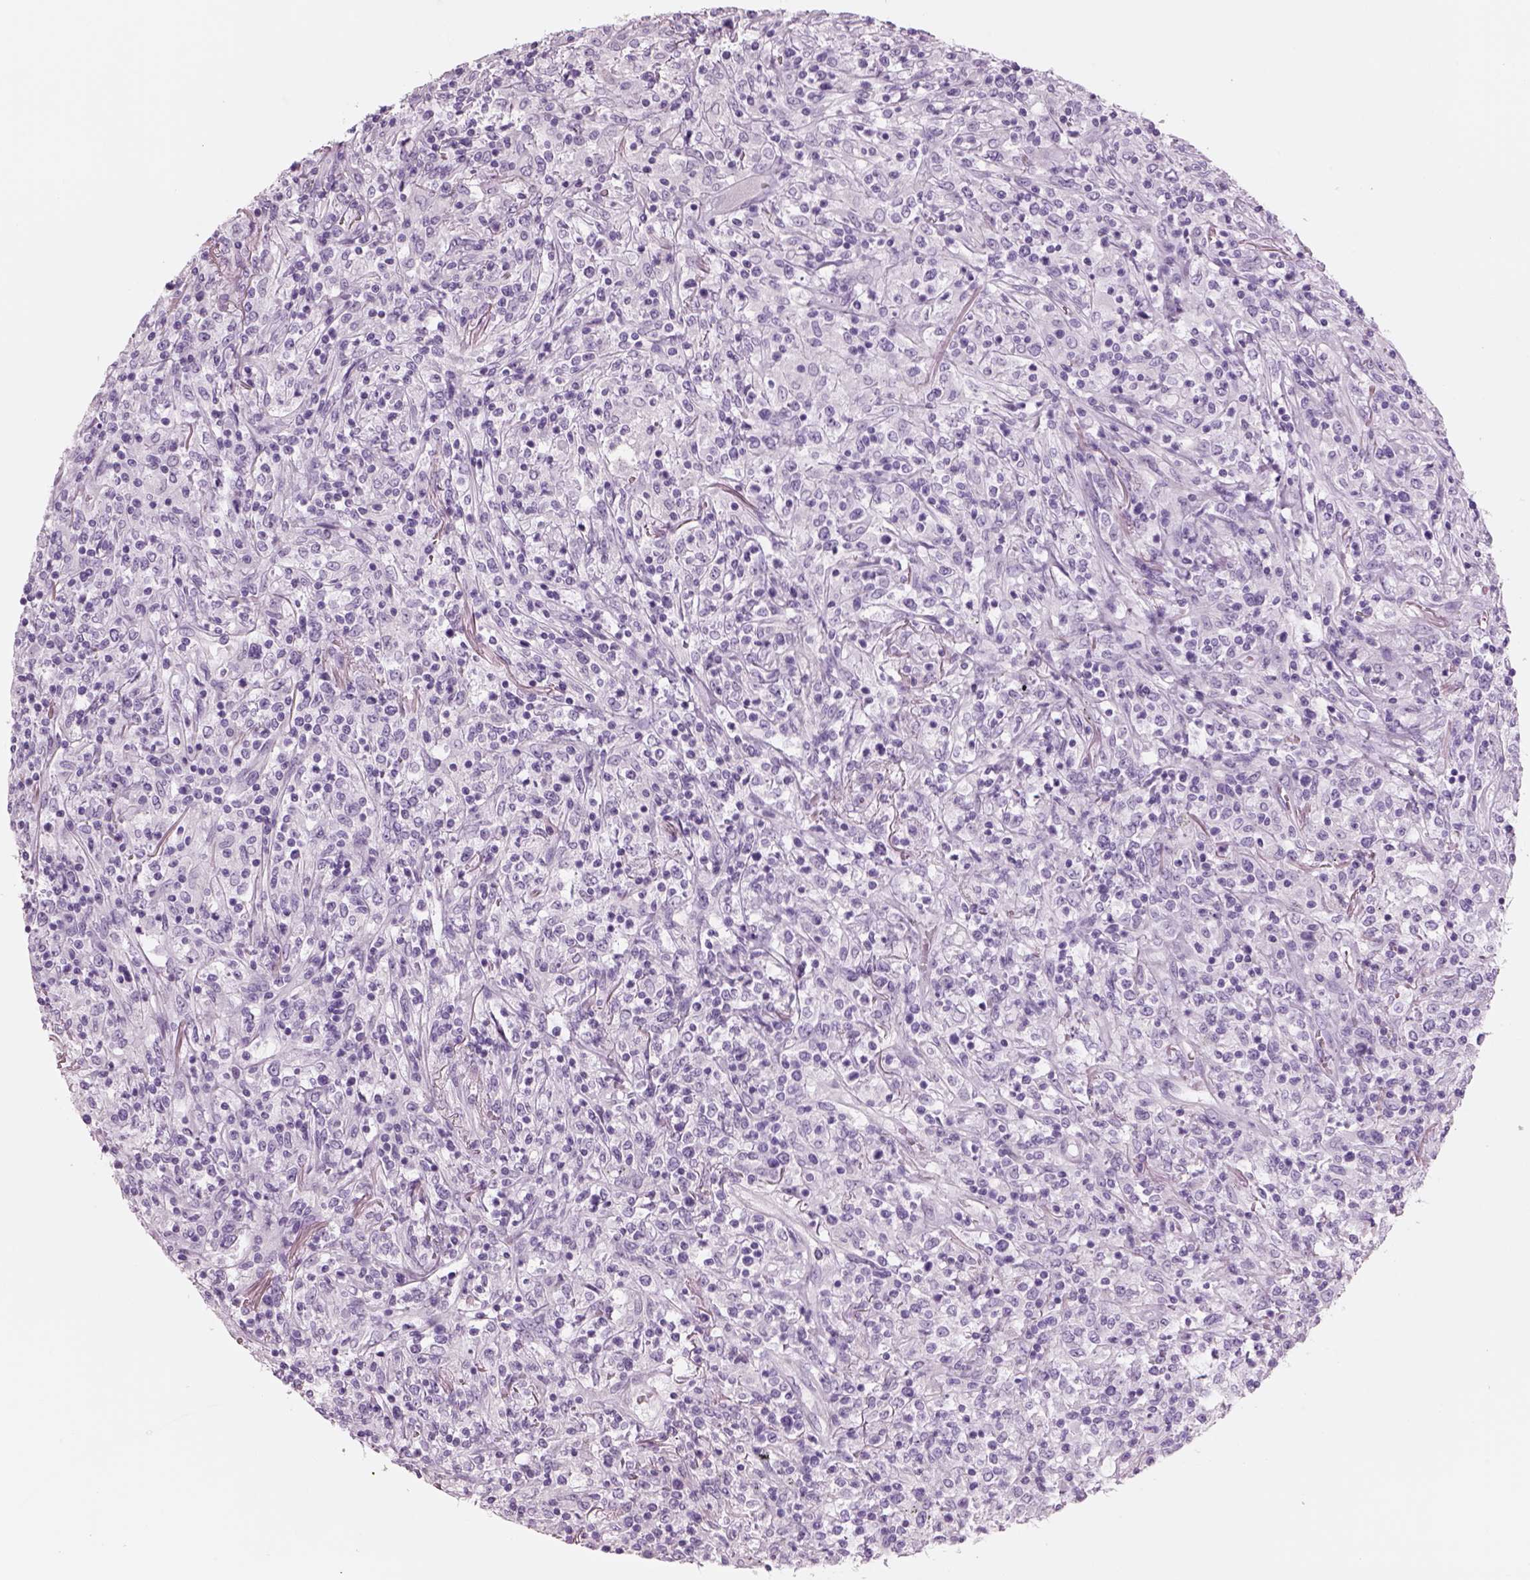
{"staining": {"intensity": "negative", "quantity": "none", "location": "none"}, "tissue": "lymphoma", "cell_type": "Tumor cells", "image_type": "cancer", "snomed": [{"axis": "morphology", "description": "Malignant lymphoma, non-Hodgkin's type, High grade"}, {"axis": "topography", "description": "Lung"}], "caption": "Immunohistochemistry (IHC) of human lymphoma shows no staining in tumor cells. (DAB IHC visualized using brightfield microscopy, high magnification).", "gene": "RHO", "patient": {"sex": "male", "age": 79}}